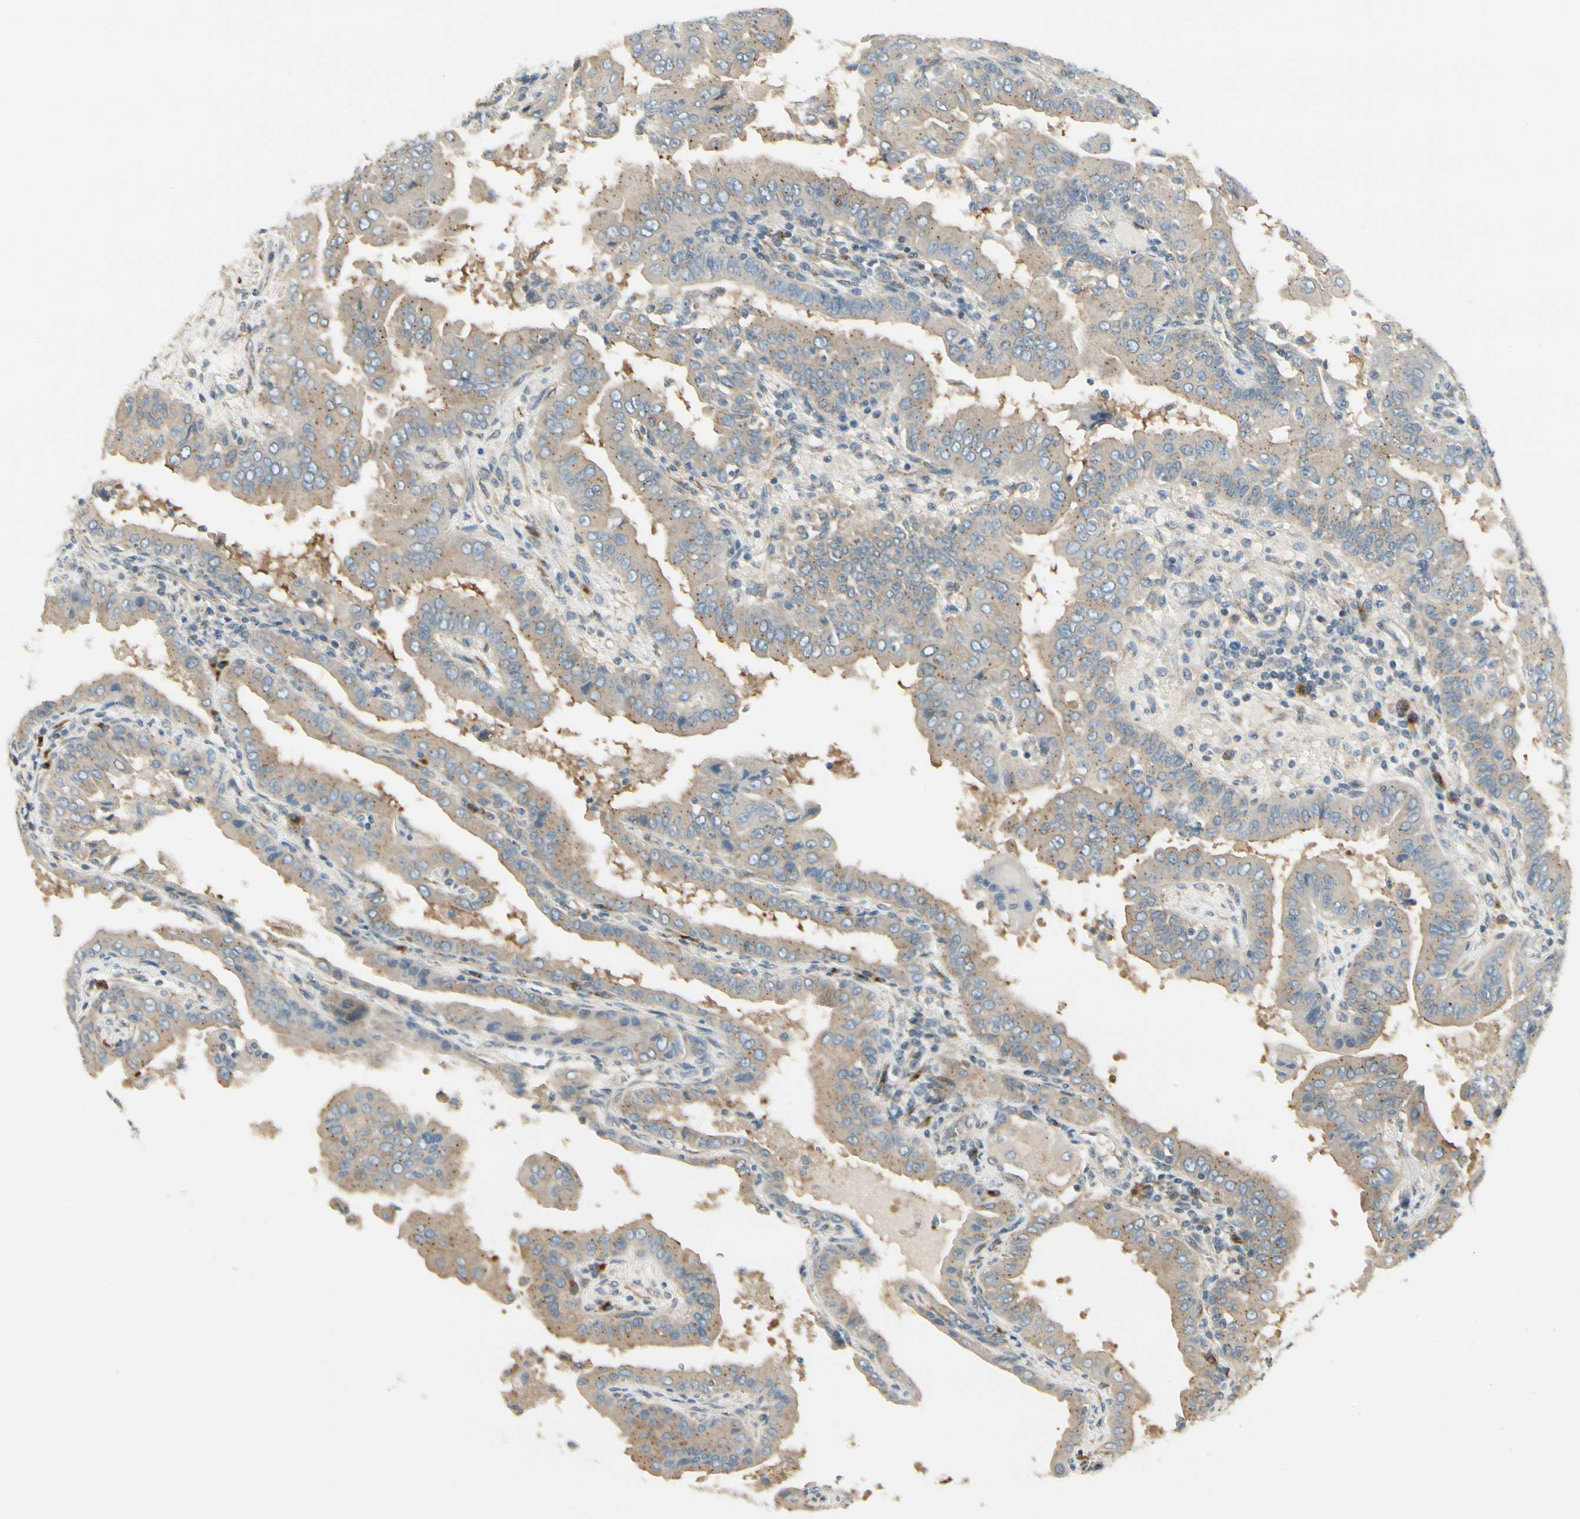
{"staining": {"intensity": "weak", "quantity": ">75%", "location": "cytoplasmic/membranous"}, "tissue": "thyroid cancer", "cell_type": "Tumor cells", "image_type": "cancer", "snomed": [{"axis": "morphology", "description": "Papillary adenocarcinoma, NOS"}, {"axis": "topography", "description": "Thyroid gland"}], "caption": "Approximately >75% of tumor cells in human thyroid cancer reveal weak cytoplasmic/membranous protein staining as visualized by brown immunohistochemical staining.", "gene": "MANSC1", "patient": {"sex": "male", "age": 33}}